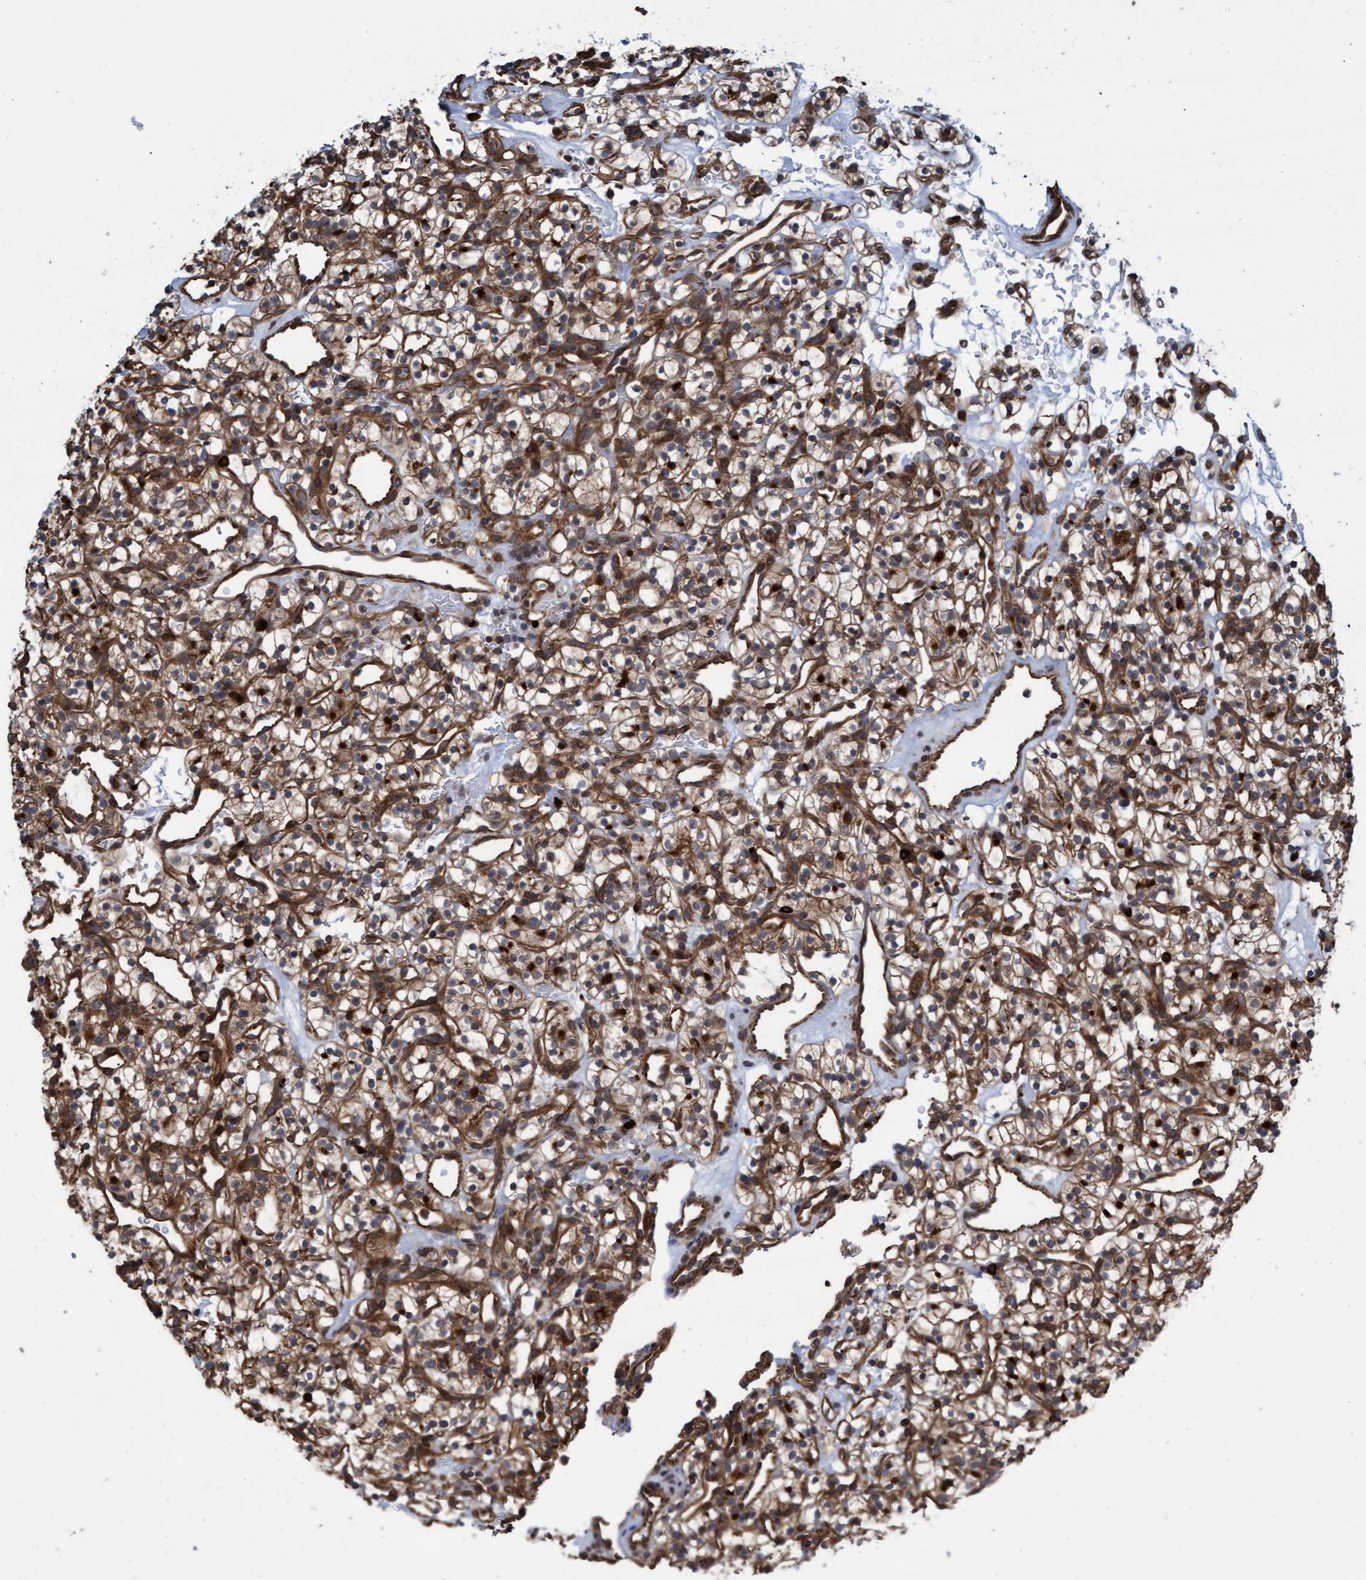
{"staining": {"intensity": "moderate", "quantity": ">75%", "location": "cytoplasmic/membranous"}, "tissue": "renal cancer", "cell_type": "Tumor cells", "image_type": "cancer", "snomed": [{"axis": "morphology", "description": "Adenocarcinoma, NOS"}, {"axis": "topography", "description": "Kidney"}], "caption": "Immunohistochemistry (IHC) image of neoplastic tissue: renal cancer (adenocarcinoma) stained using immunohistochemistry (IHC) exhibits medium levels of moderate protein expression localized specifically in the cytoplasmic/membranous of tumor cells, appearing as a cytoplasmic/membranous brown color.", "gene": "TNFRSF10B", "patient": {"sex": "female", "age": 57}}